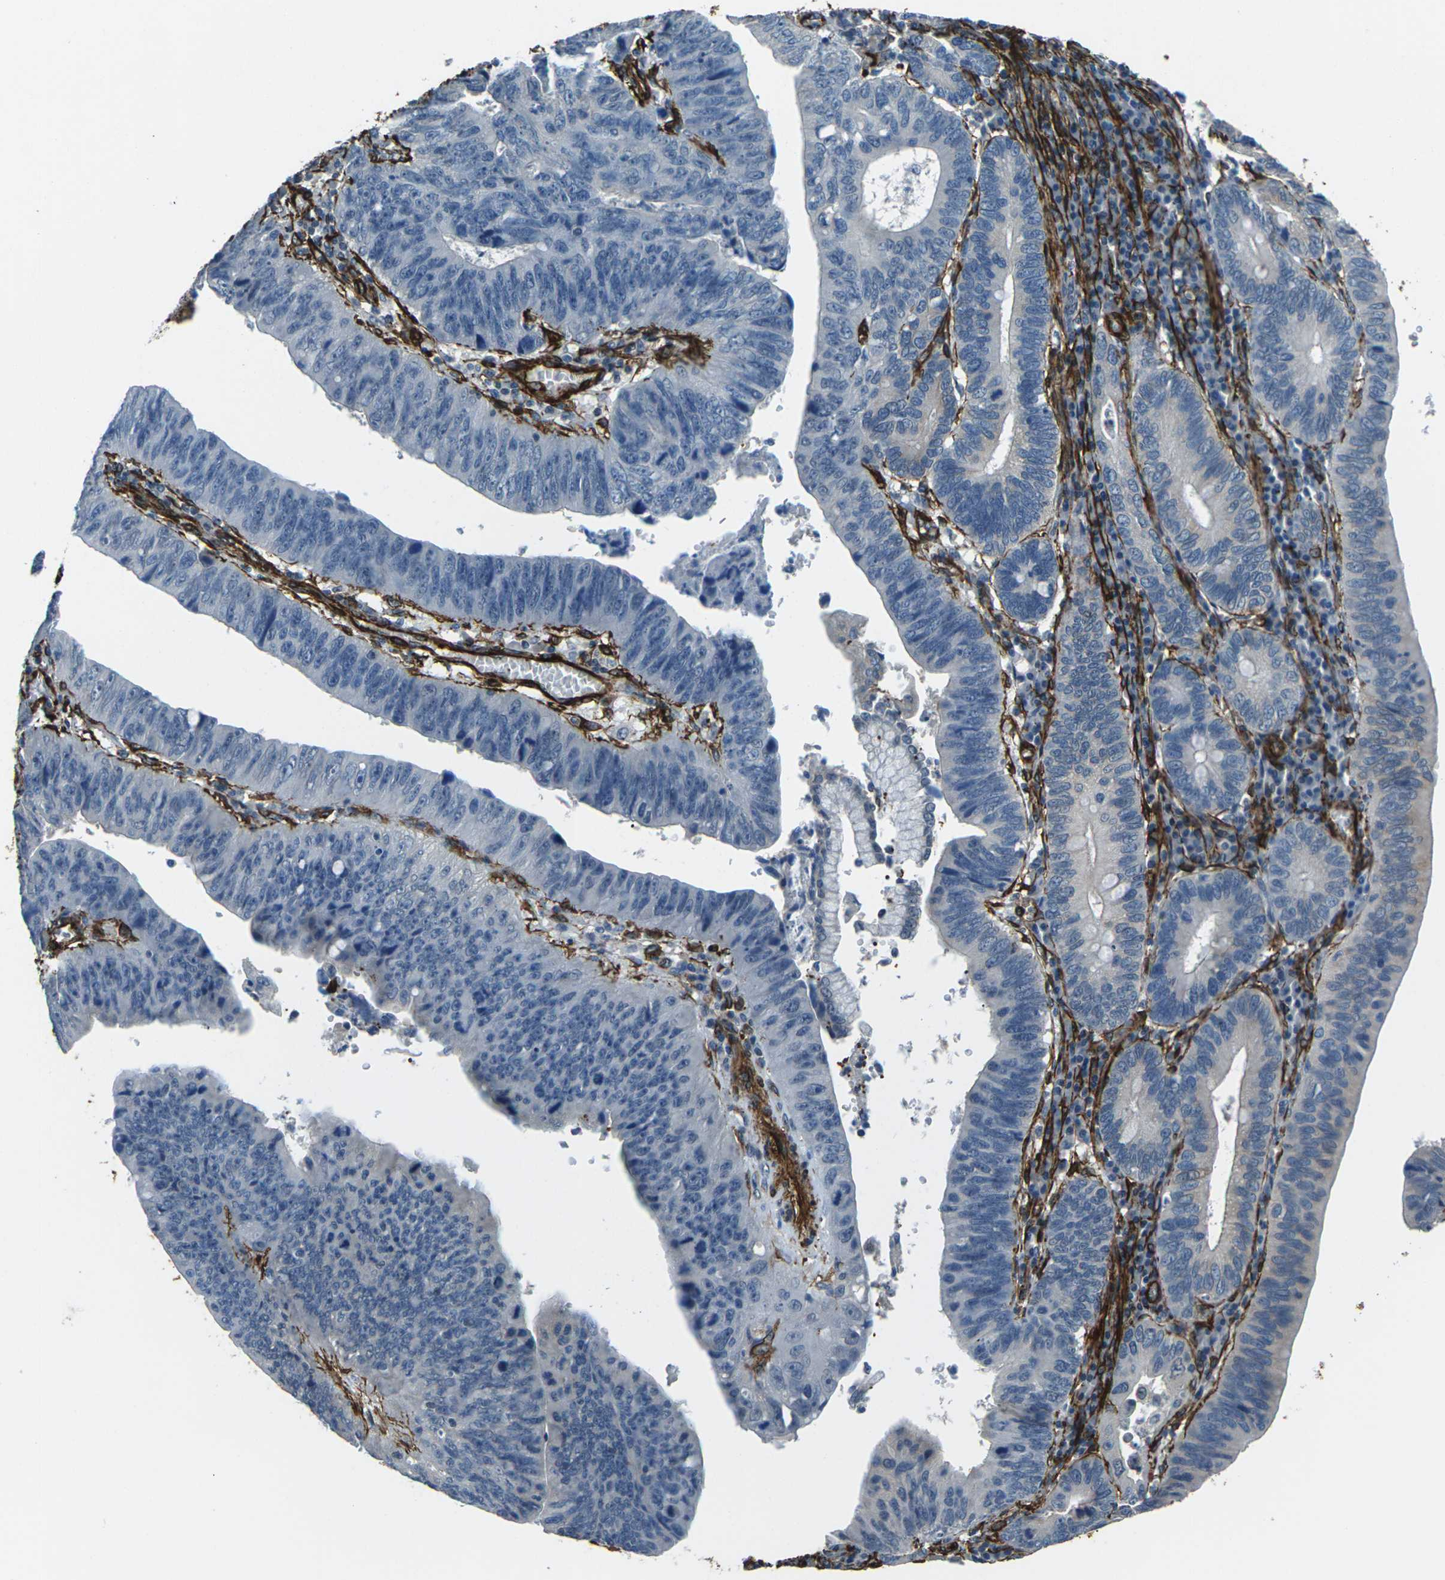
{"staining": {"intensity": "negative", "quantity": "none", "location": "none"}, "tissue": "stomach cancer", "cell_type": "Tumor cells", "image_type": "cancer", "snomed": [{"axis": "morphology", "description": "Adenocarcinoma, NOS"}, {"axis": "topography", "description": "Stomach"}], "caption": "Tumor cells show no significant staining in adenocarcinoma (stomach).", "gene": "GRAMD1C", "patient": {"sex": "male", "age": 59}}